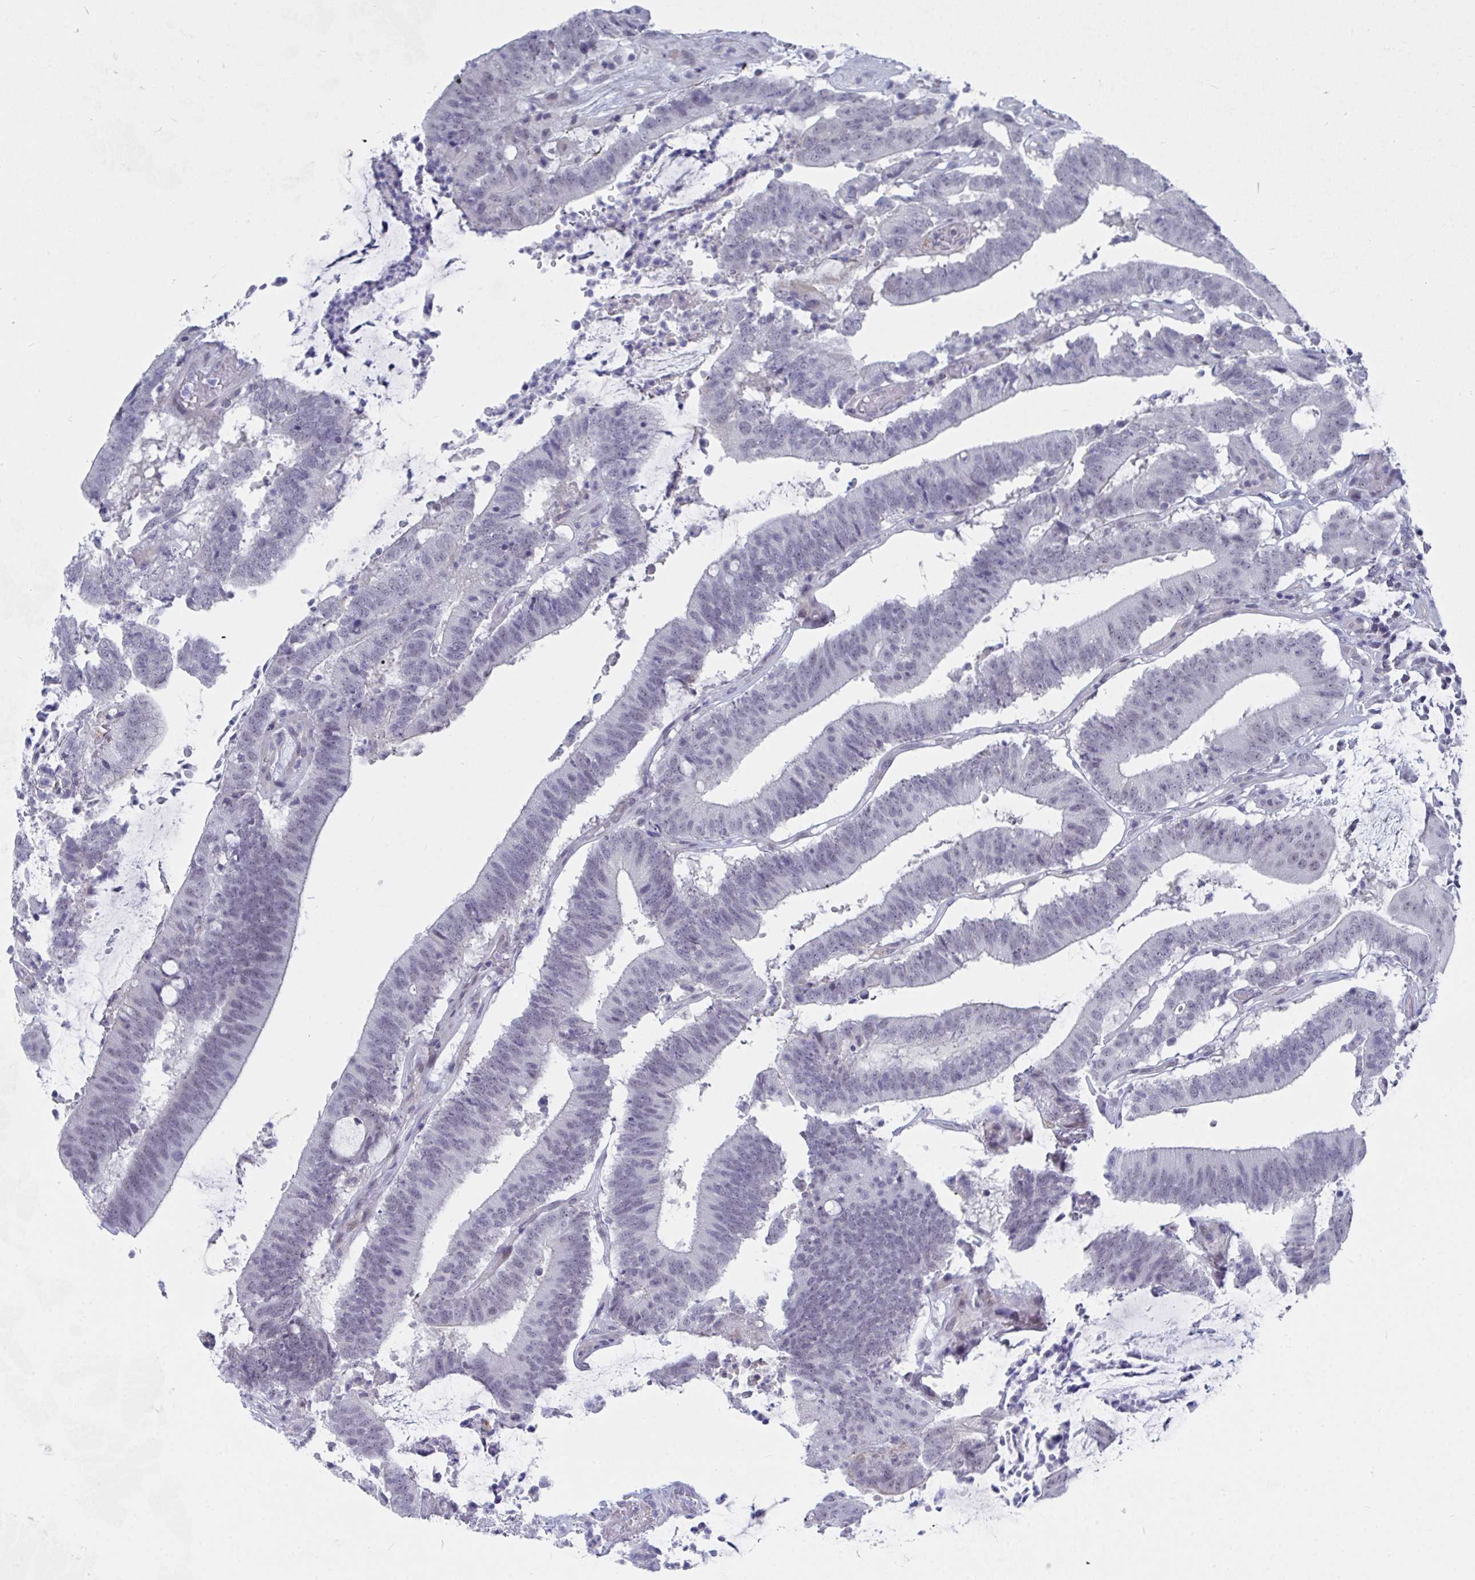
{"staining": {"intensity": "negative", "quantity": "none", "location": "none"}, "tissue": "colorectal cancer", "cell_type": "Tumor cells", "image_type": "cancer", "snomed": [{"axis": "morphology", "description": "Adenocarcinoma, NOS"}, {"axis": "topography", "description": "Colon"}], "caption": "An immunohistochemistry photomicrograph of colorectal adenocarcinoma is shown. There is no staining in tumor cells of colorectal adenocarcinoma.", "gene": "DAOA", "patient": {"sex": "female", "age": 43}}